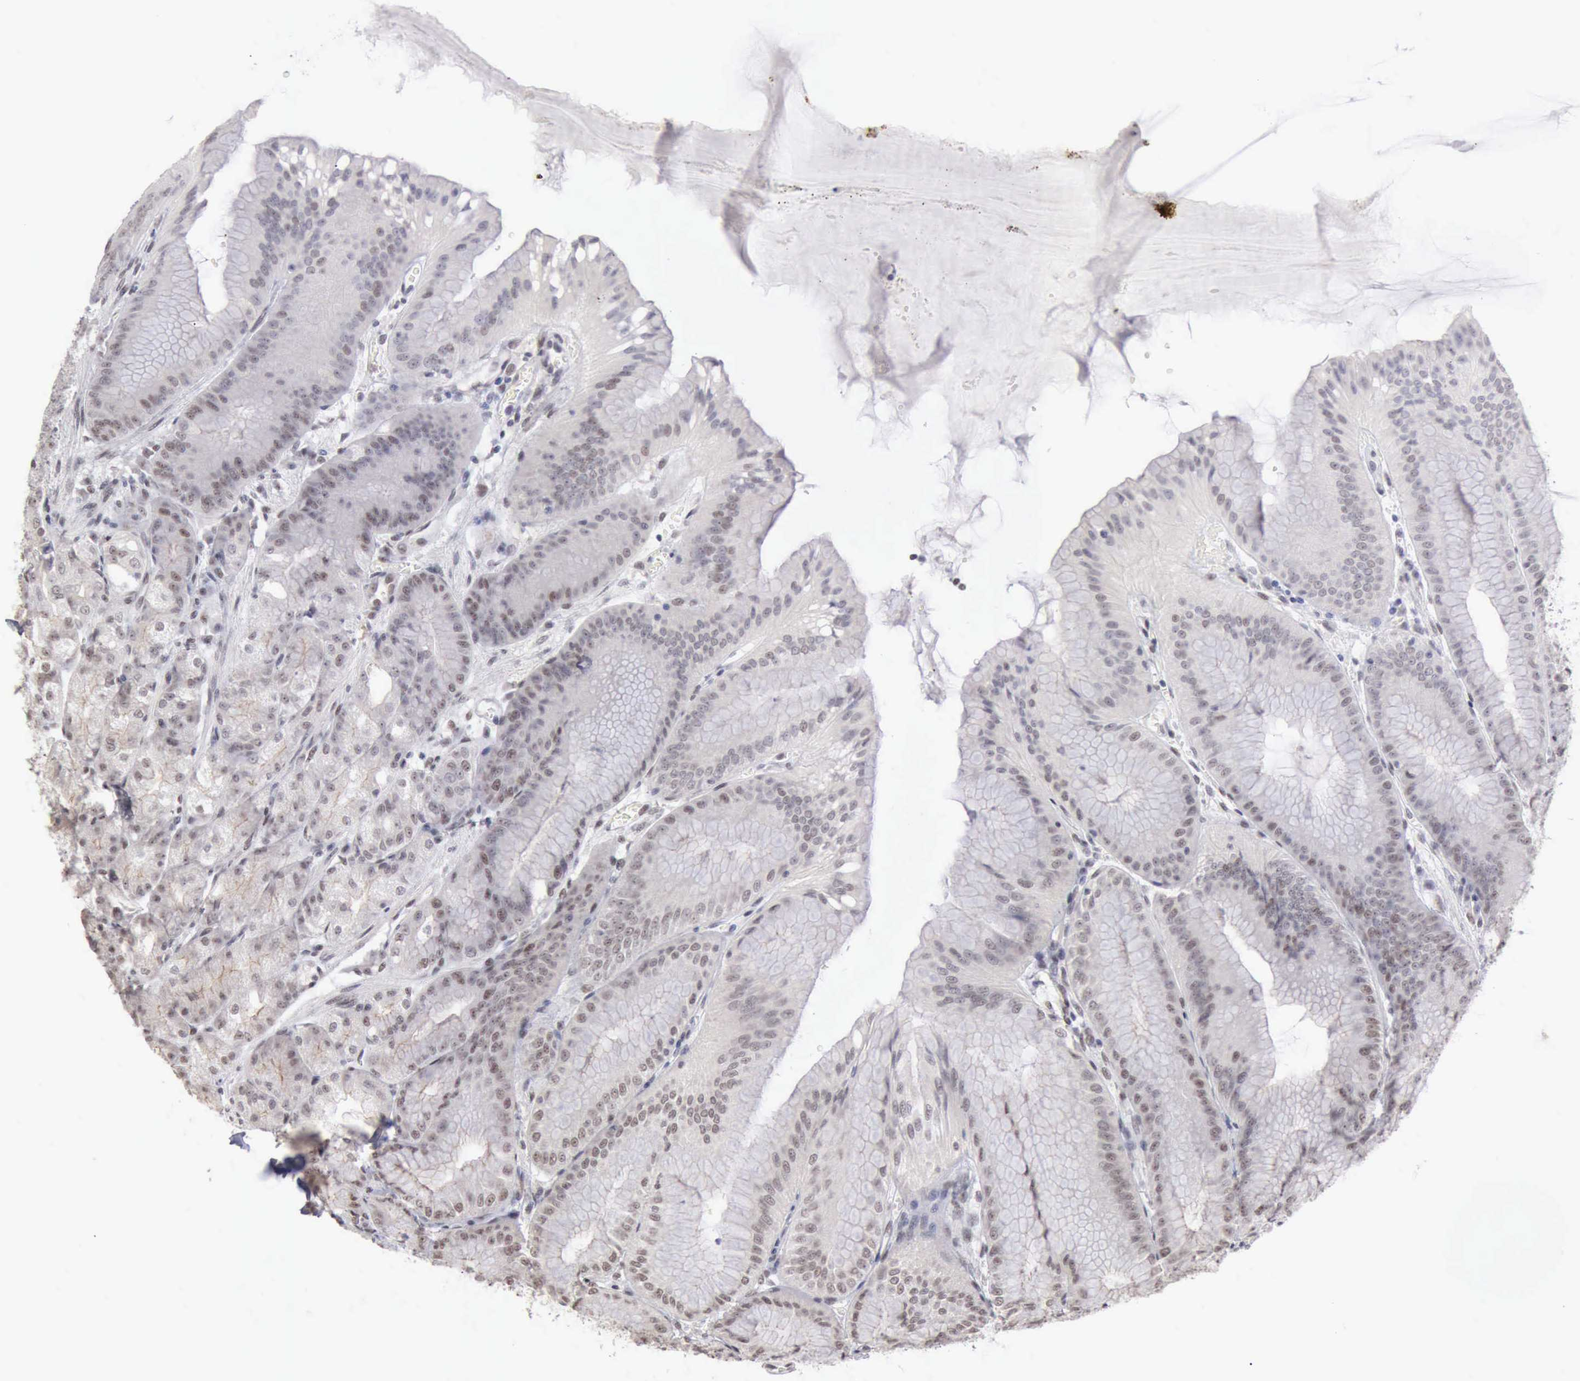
{"staining": {"intensity": "weak", "quantity": "<25%", "location": "nuclear"}, "tissue": "stomach", "cell_type": "Glandular cells", "image_type": "normal", "snomed": [{"axis": "morphology", "description": "Normal tissue, NOS"}, {"axis": "topography", "description": "Stomach, lower"}], "caption": "Glandular cells show no significant protein expression in benign stomach.", "gene": "TAF1", "patient": {"sex": "male", "age": 71}}